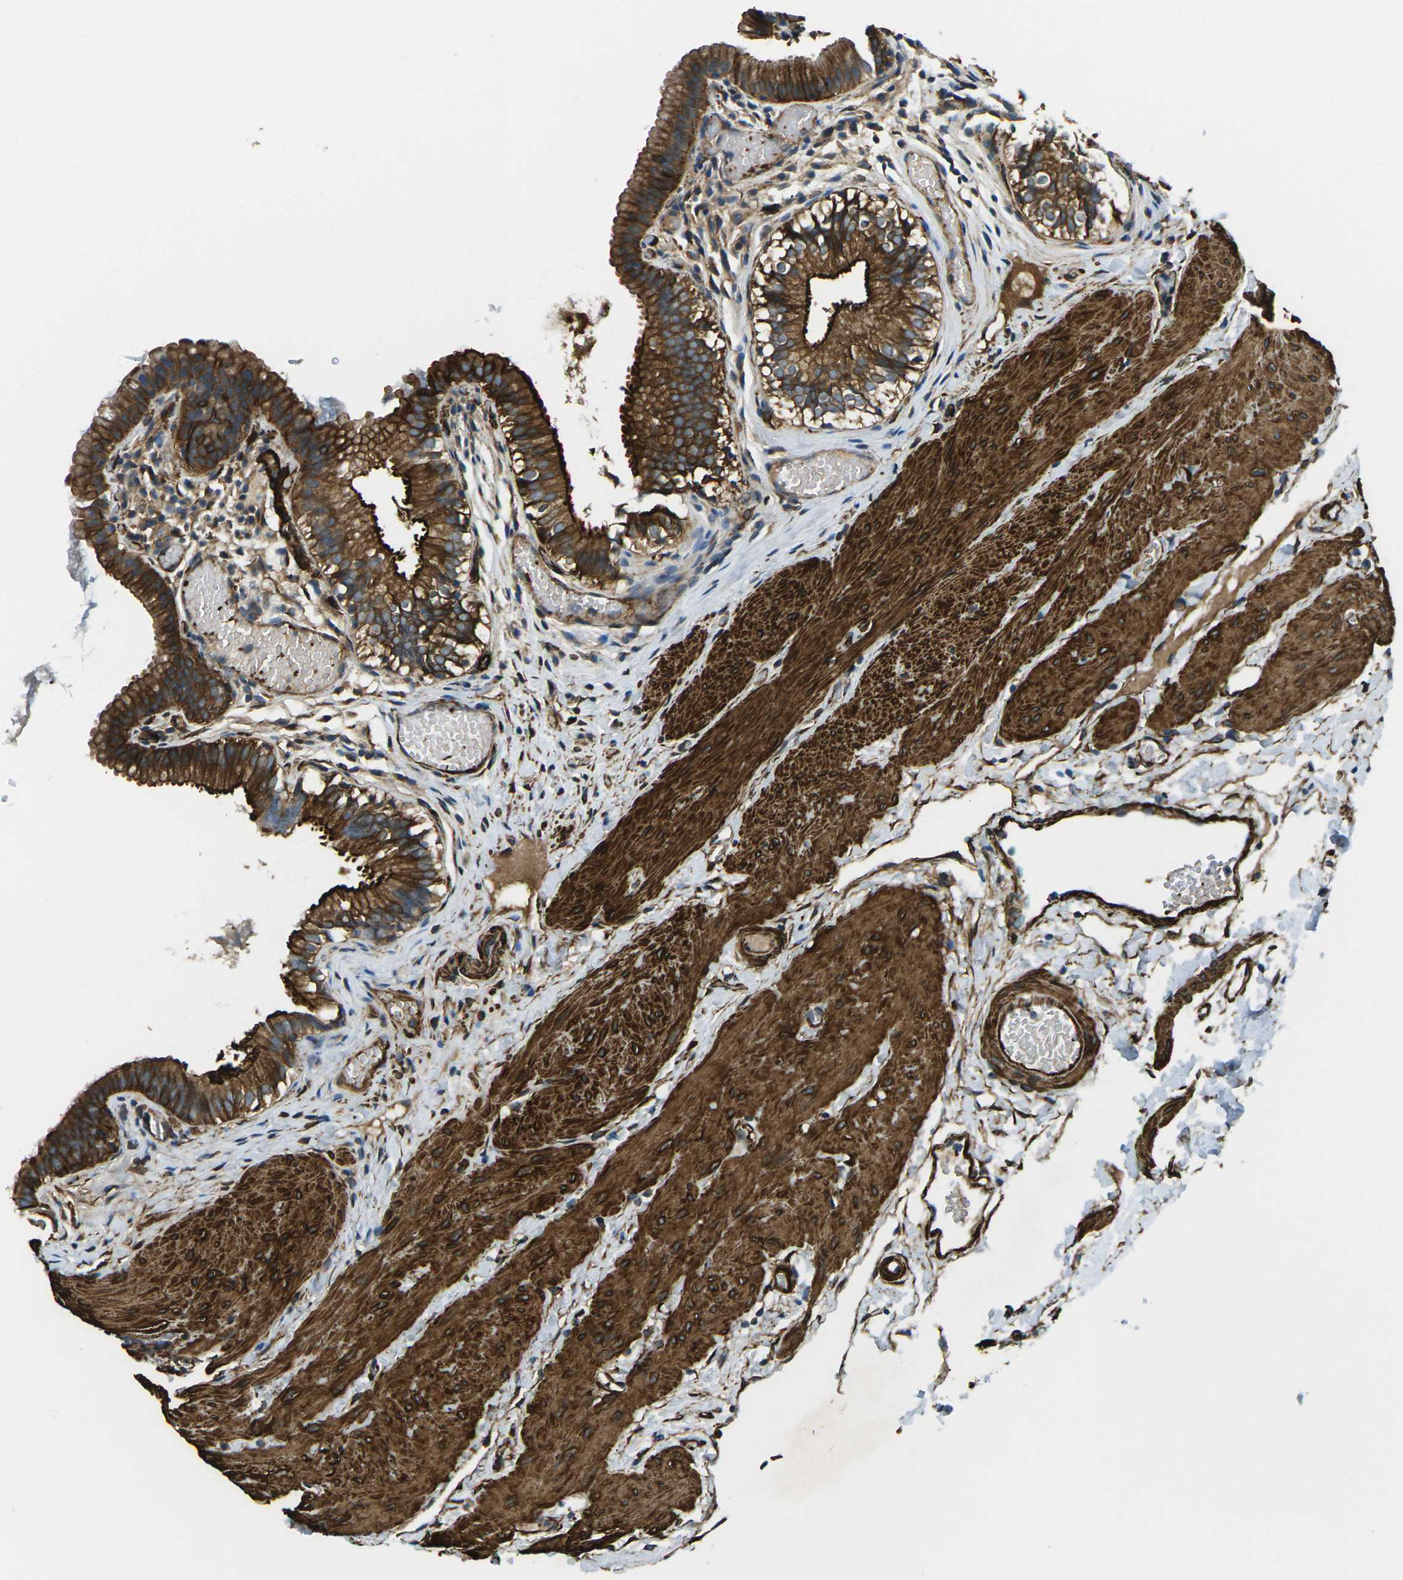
{"staining": {"intensity": "strong", "quantity": ">75%", "location": "cytoplasmic/membranous"}, "tissue": "gallbladder", "cell_type": "Glandular cells", "image_type": "normal", "snomed": [{"axis": "morphology", "description": "Normal tissue, NOS"}, {"axis": "topography", "description": "Gallbladder"}], "caption": "IHC of normal human gallbladder demonstrates high levels of strong cytoplasmic/membranous expression in approximately >75% of glandular cells.", "gene": "GRAMD1C", "patient": {"sex": "female", "age": 26}}